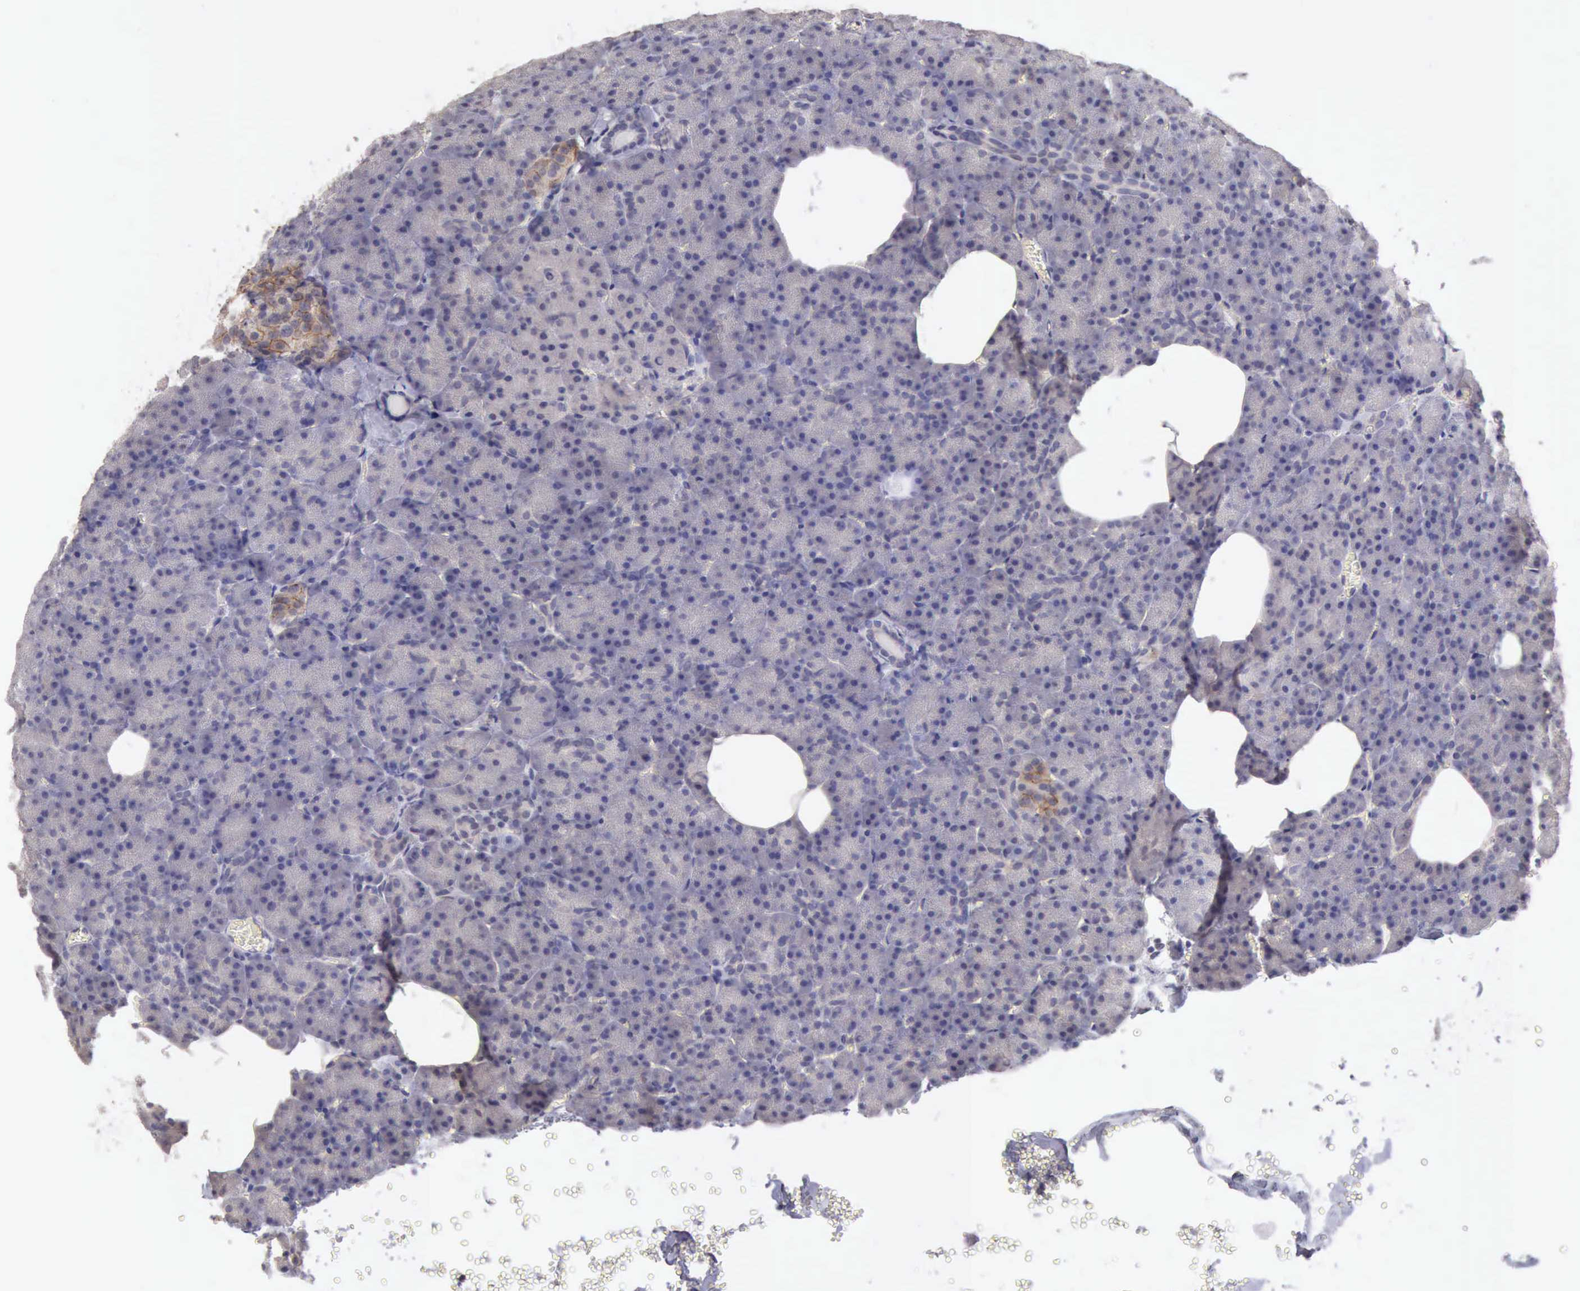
{"staining": {"intensity": "negative", "quantity": "none", "location": "none"}, "tissue": "pancreas", "cell_type": "Exocrine glandular cells", "image_type": "normal", "snomed": [{"axis": "morphology", "description": "Normal tissue, NOS"}, {"axis": "topography", "description": "Pancreas"}], "caption": "Immunohistochemistry (IHC) photomicrograph of benign pancreas stained for a protein (brown), which displays no staining in exocrine glandular cells.", "gene": "KCND1", "patient": {"sex": "female", "age": 35}}